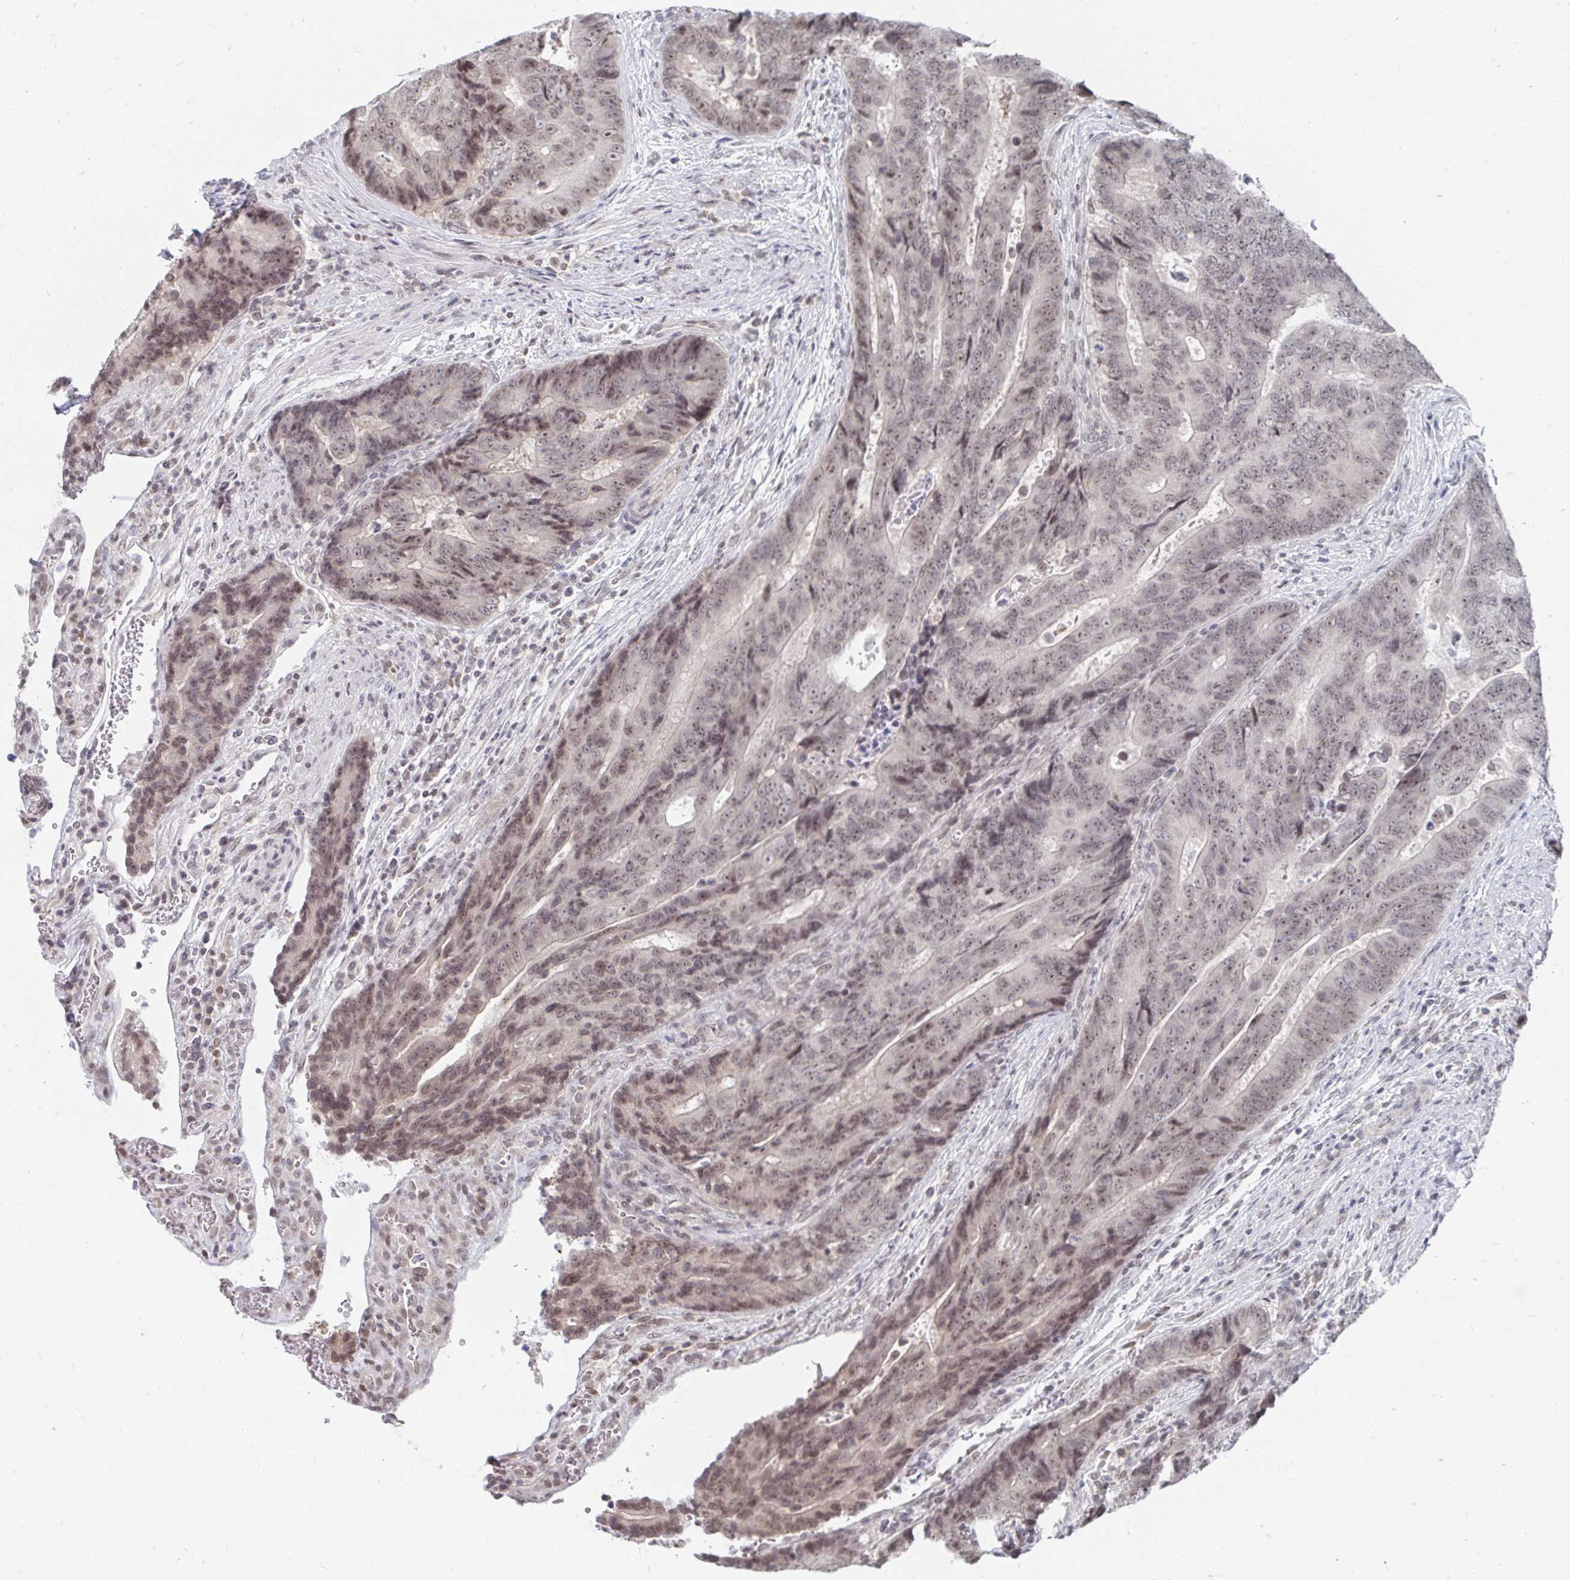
{"staining": {"intensity": "moderate", "quantity": "25%-75%", "location": "nuclear"}, "tissue": "colorectal cancer", "cell_type": "Tumor cells", "image_type": "cancer", "snomed": [{"axis": "morphology", "description": "Adenocarcinoma, NOS"}, {"axis": "topography", "description": "Colon"}], "caption": "The photomicrograph demonstrates a brown stain indicating the presence of a protein in the nuclear of tumor cells in colorectal cancer. The protein of interest is stained brown, and the nuclei are stained in blue (DAB (3,3'-diaminobenzidine) IHC with brightfield microscopy, high magnification).", "gene": "TRIP12", "patient": {"sex": "female", "age": 48}}